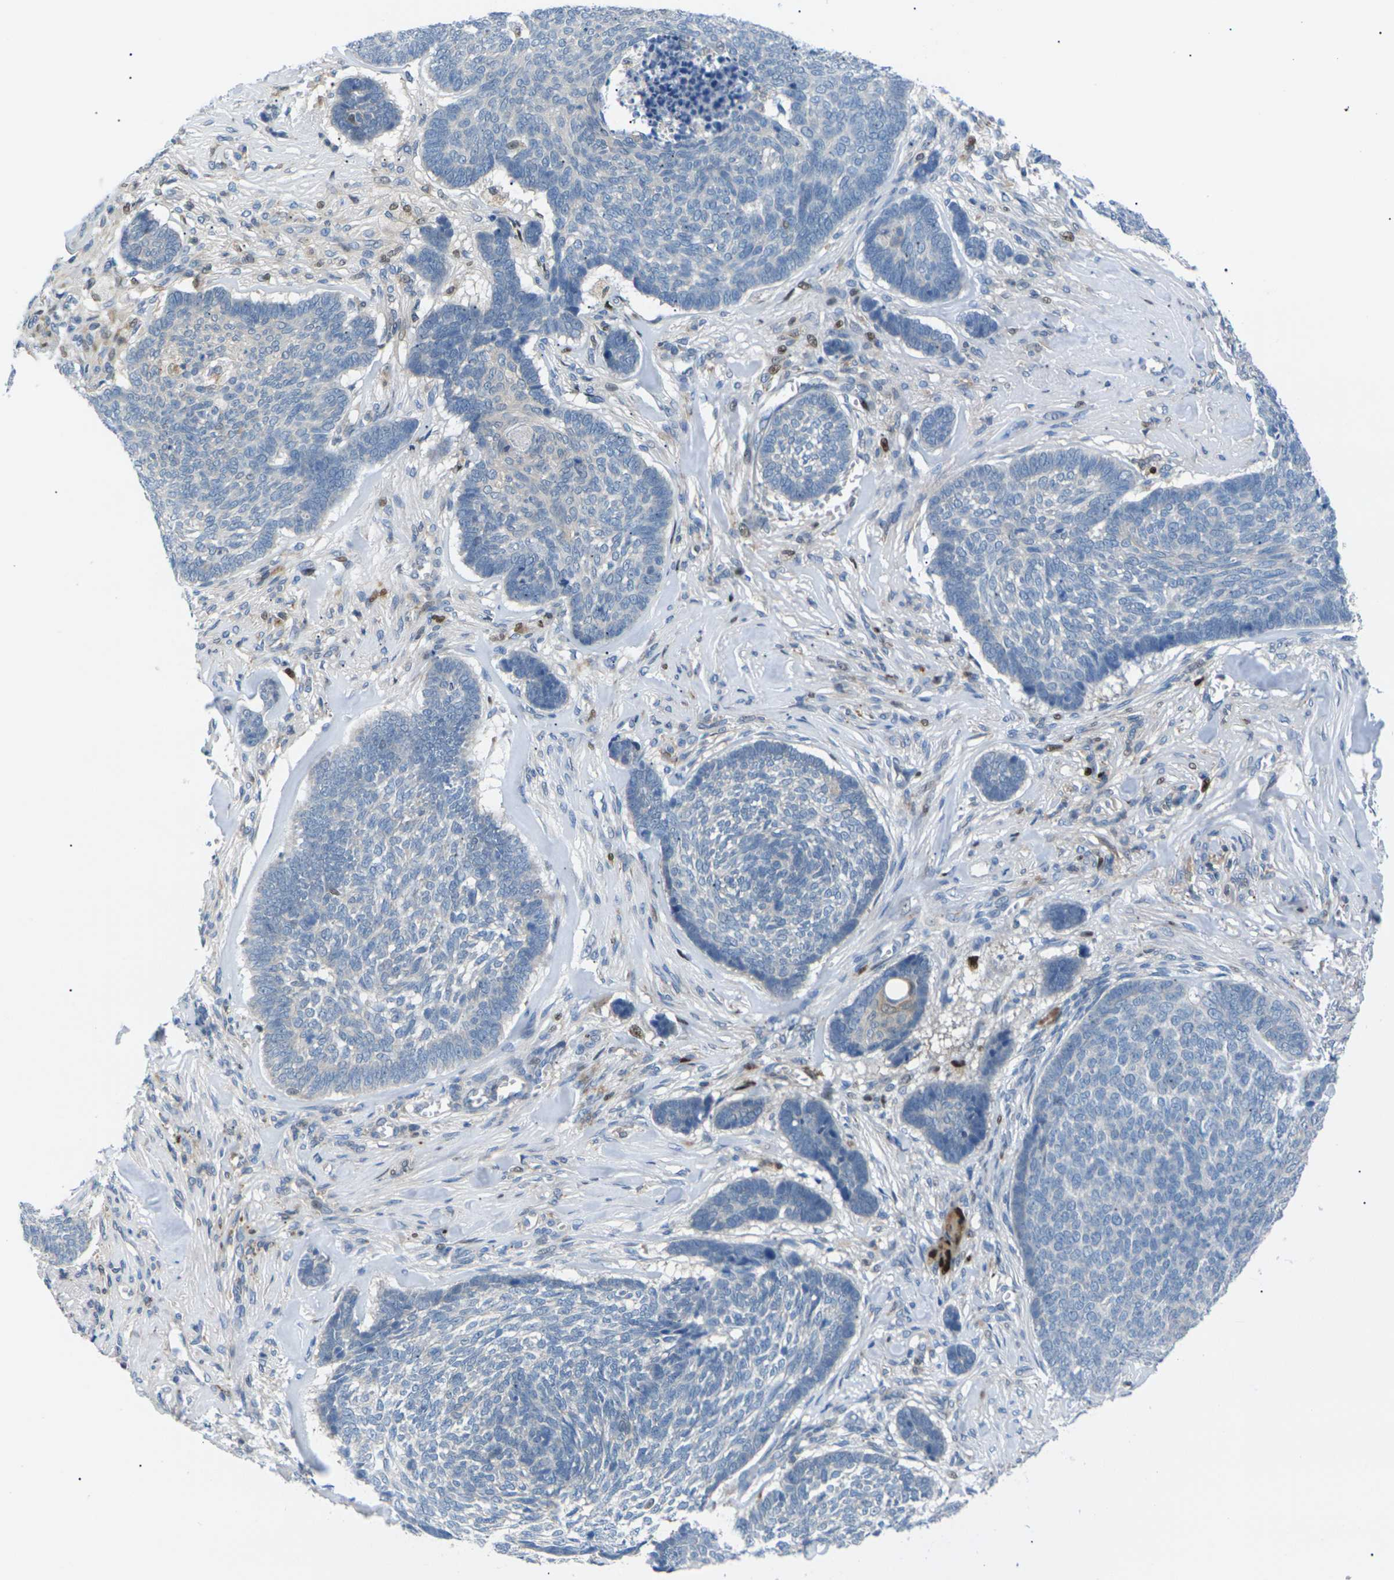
{"staining": {"intensity": "negative", "quantity": "none", "location": "none"}, "tissue": "skin cancer", "cell_type": "Tumor cells", "image_type": "cancer", "snomed": [{"axis": "morphology", "description": "Basal cell carcinoma"}, {"axis": "topography", "description": "Skin"}], "caption": "There is no significant positivity in tumor cells of skin cancer.", "gene": "RPS6KA3", "patient": {"sex": "male", "age": 84}}